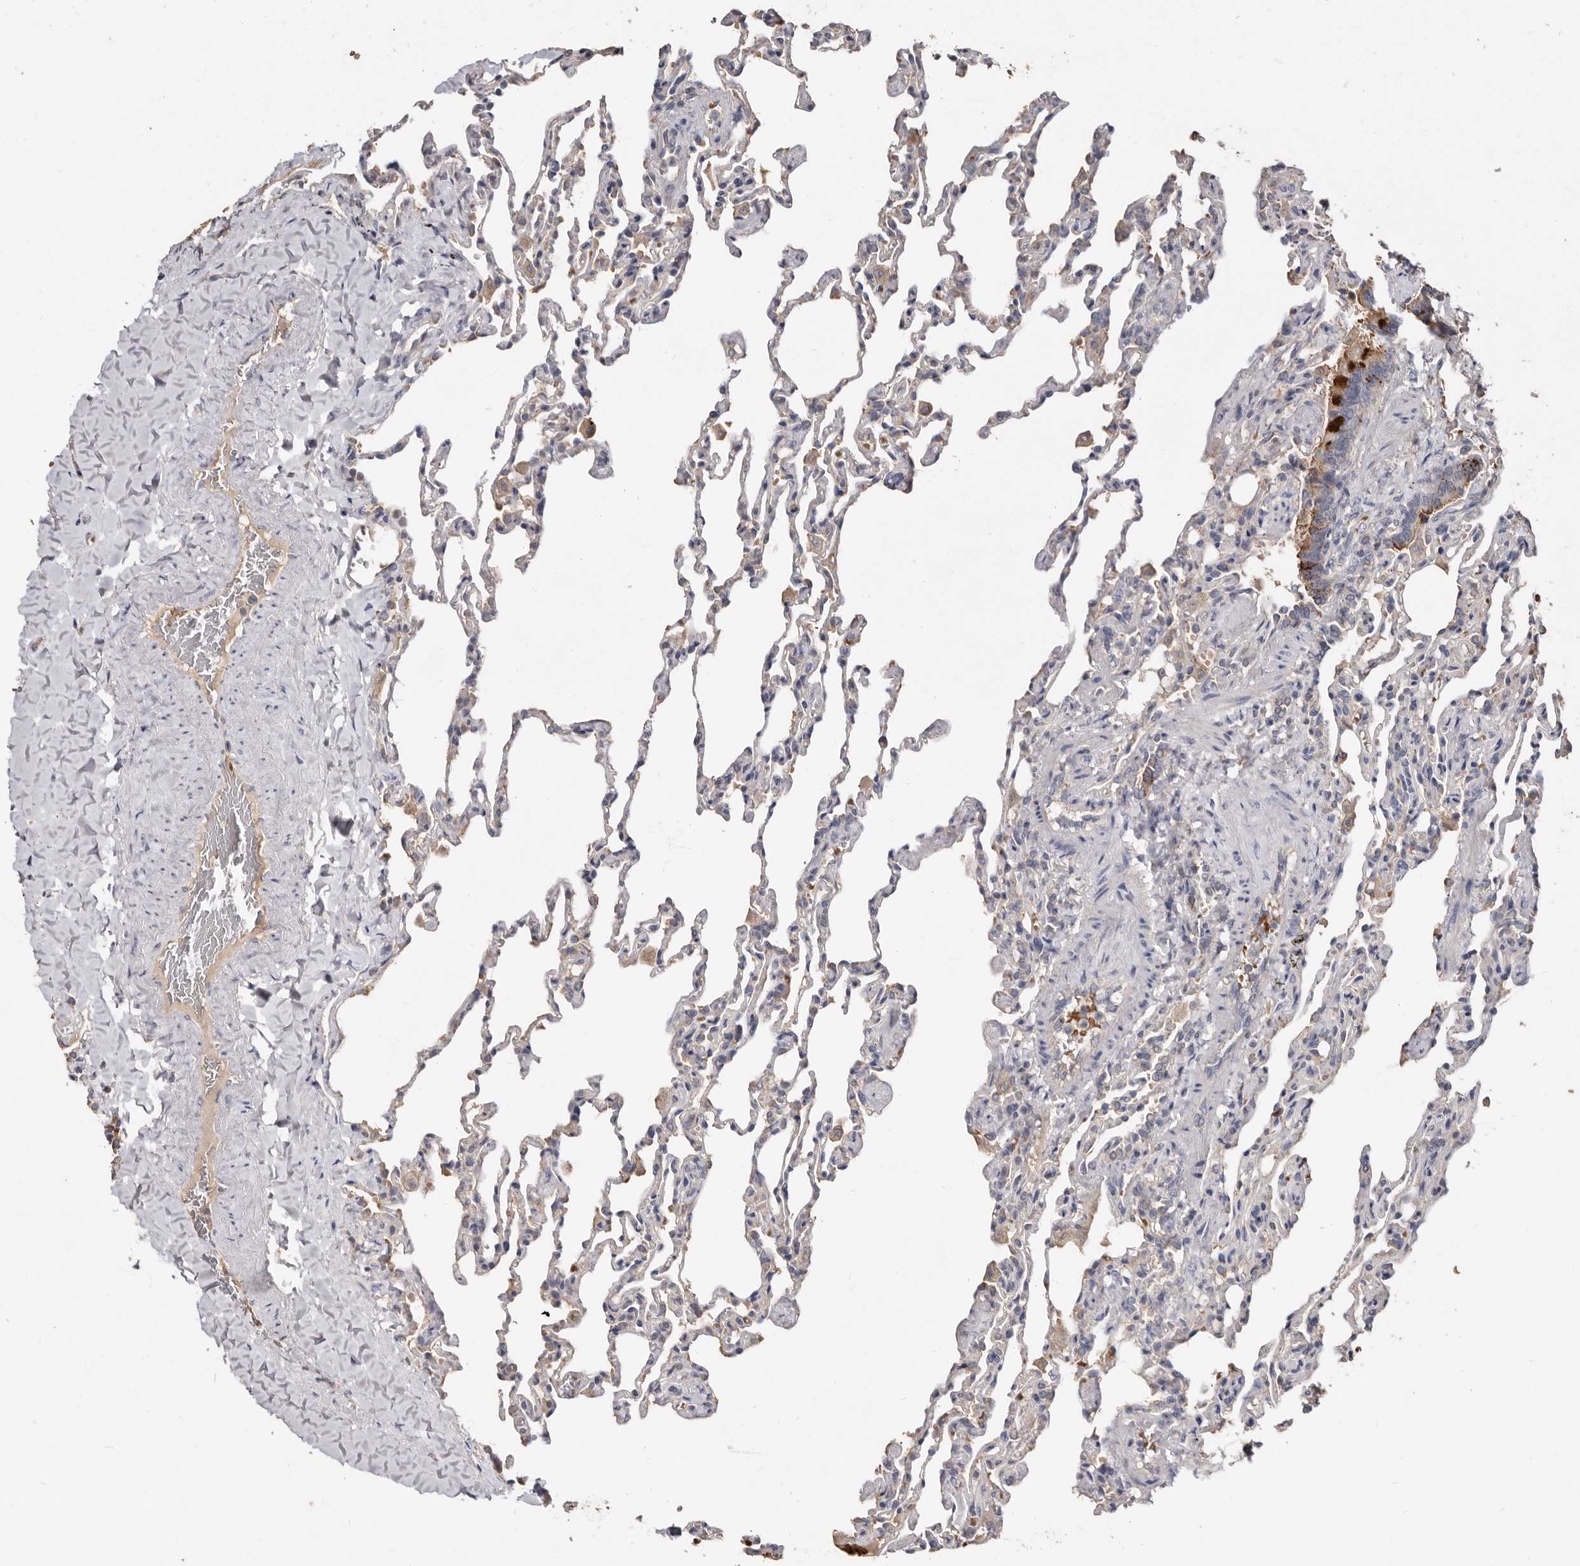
{"staining": {"intensity": "weak", "quantity": "<25%", "location": "cytoplasmic/membranous"}, "tissue": "lung", "cell_type": "Alveolar cells", "image_type": "normal", "snomed": [{"axis": "morphology", "description": "Normal tissue, NOS"}, {"axis": "topography", "description": "Lung"}], "caption": "The histopathology image shows no significant staining in alveolar cells of lung. (IHC, brightfield microscopy, high magnification).", "gene": "KIF26B", "patient": {"sex": "male", "age": 20}}